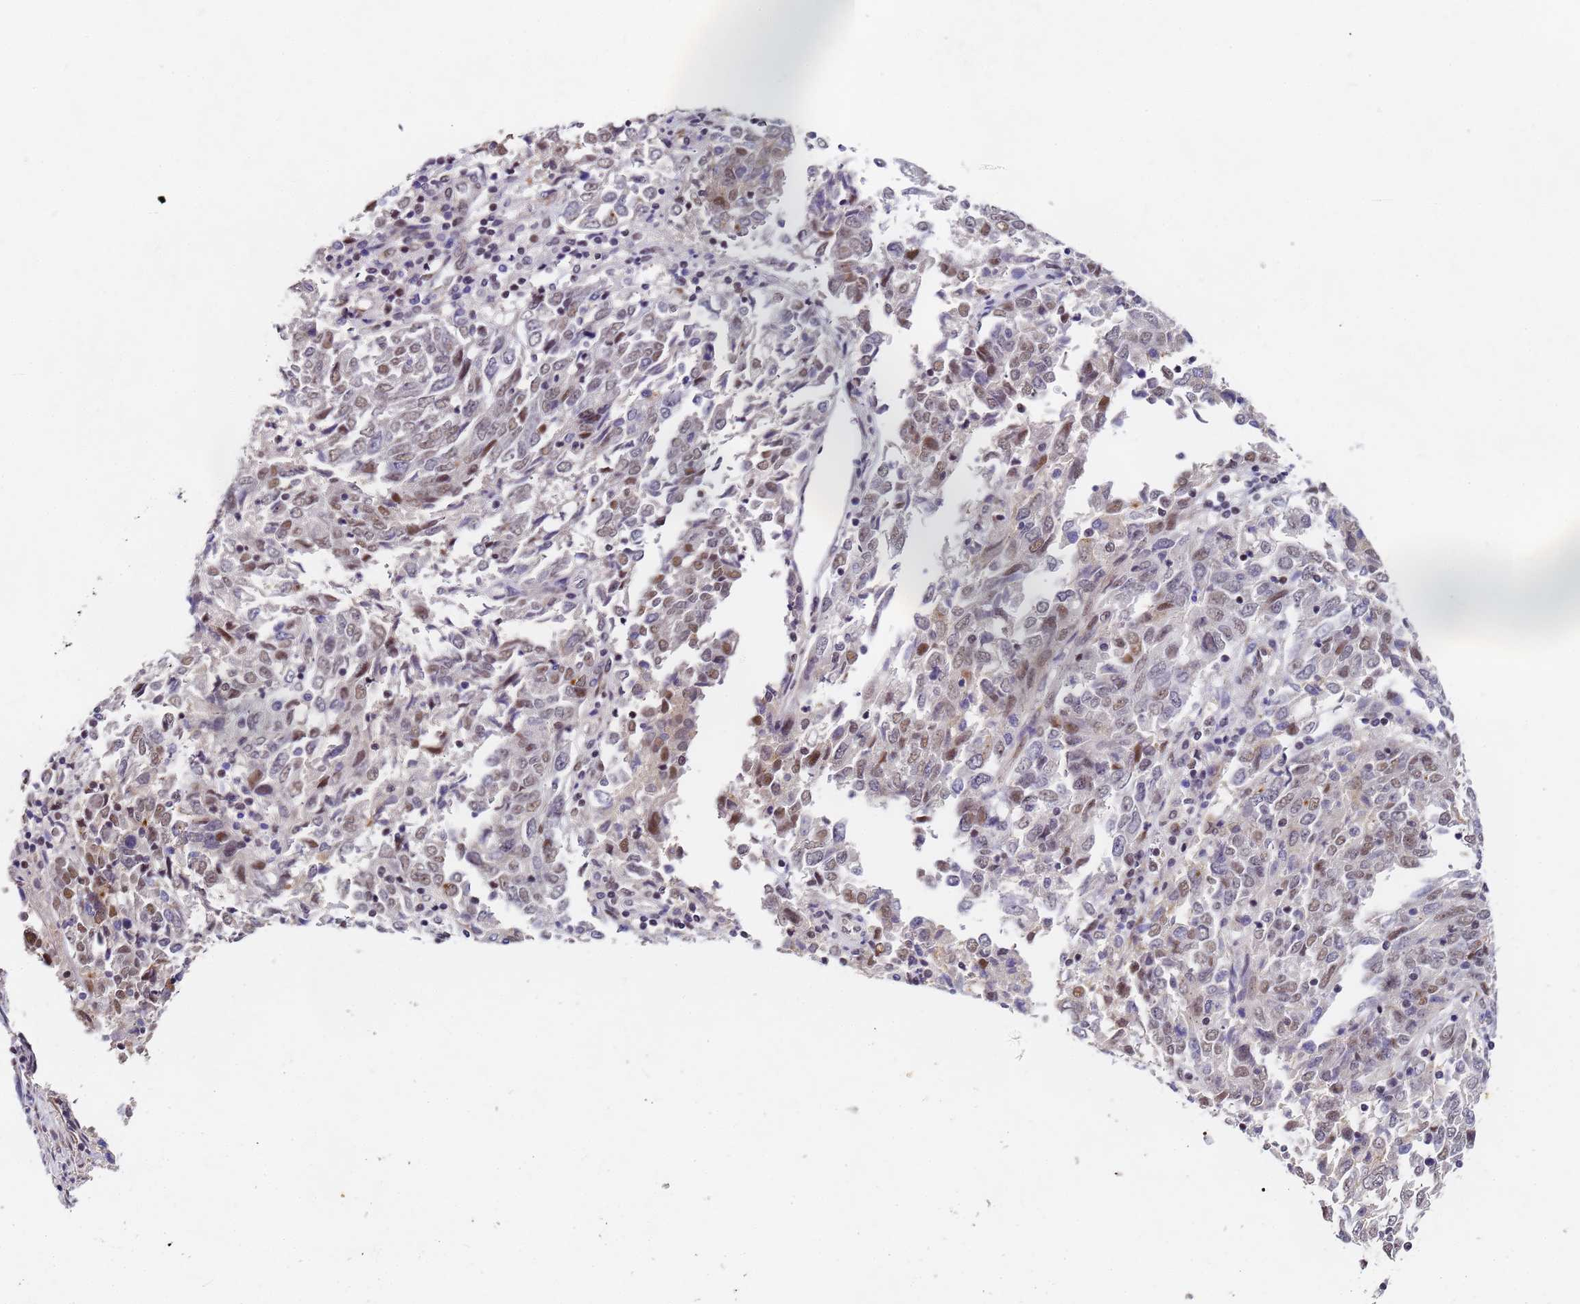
{"staining": {"intensity": "moderate", "quantity": "<25%", "location": "nuclear"}, "tissue": "endometrial cancer", "cell_type": "Tumor cells", "image_type": "cancer", "snomed": [{"axis": "morphology", "description": "Adenocarcinoma, NOS"}, {"axis": "topography", "description": "Endometrium"}], "caption": "Immunohistochemical staining of human endometrial cancer (adenocarcinoma) reveals low levels of moderate nuclear protein staining in about <25% of tumor cells.", "gene": "FNBP4", "patient": {"sex": "female", "age": 80}}